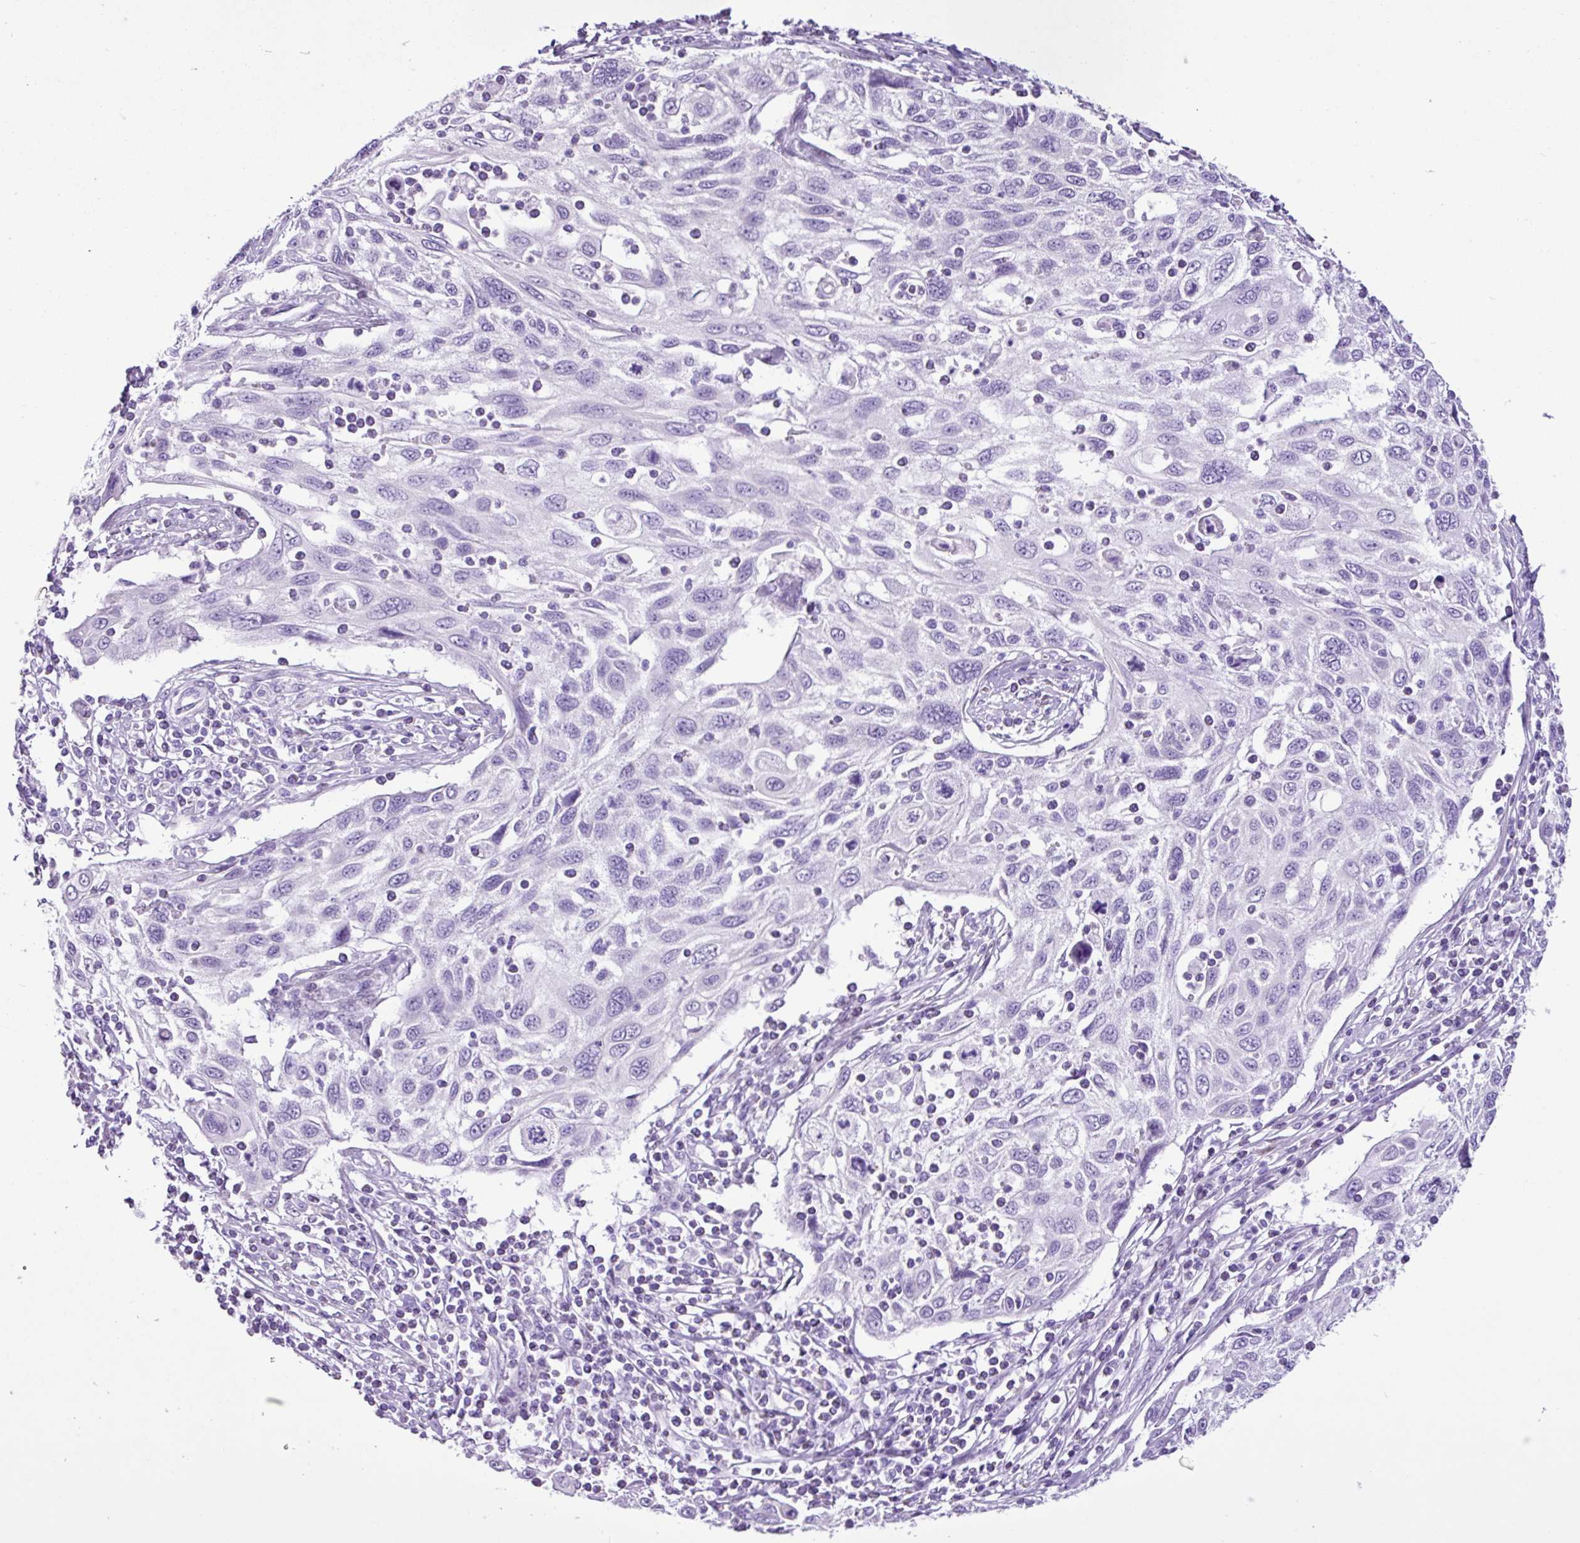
{"staining": {"intensity": "negative", "quantity": "none", "location": "none"}, "tissue": "cervical cancer", "cell_type": "Tumor cells", "image_type": "cancer", "snomed": [{"axis": "morphology", "description": "Squamous cell carcinoma, NOS"}, {"axis": "topography", "description": "Cervix"}], "caption": "The IHC micrograph has no significant positivity in tumor cells of squamous cell carcinoma (cervical) tissue. The staining is performed using DAB brown chromogen with nuclei counter-stained in using hematoxylin.", "gene": "PGR", "patient": {"sex": "female", "age": 70}}